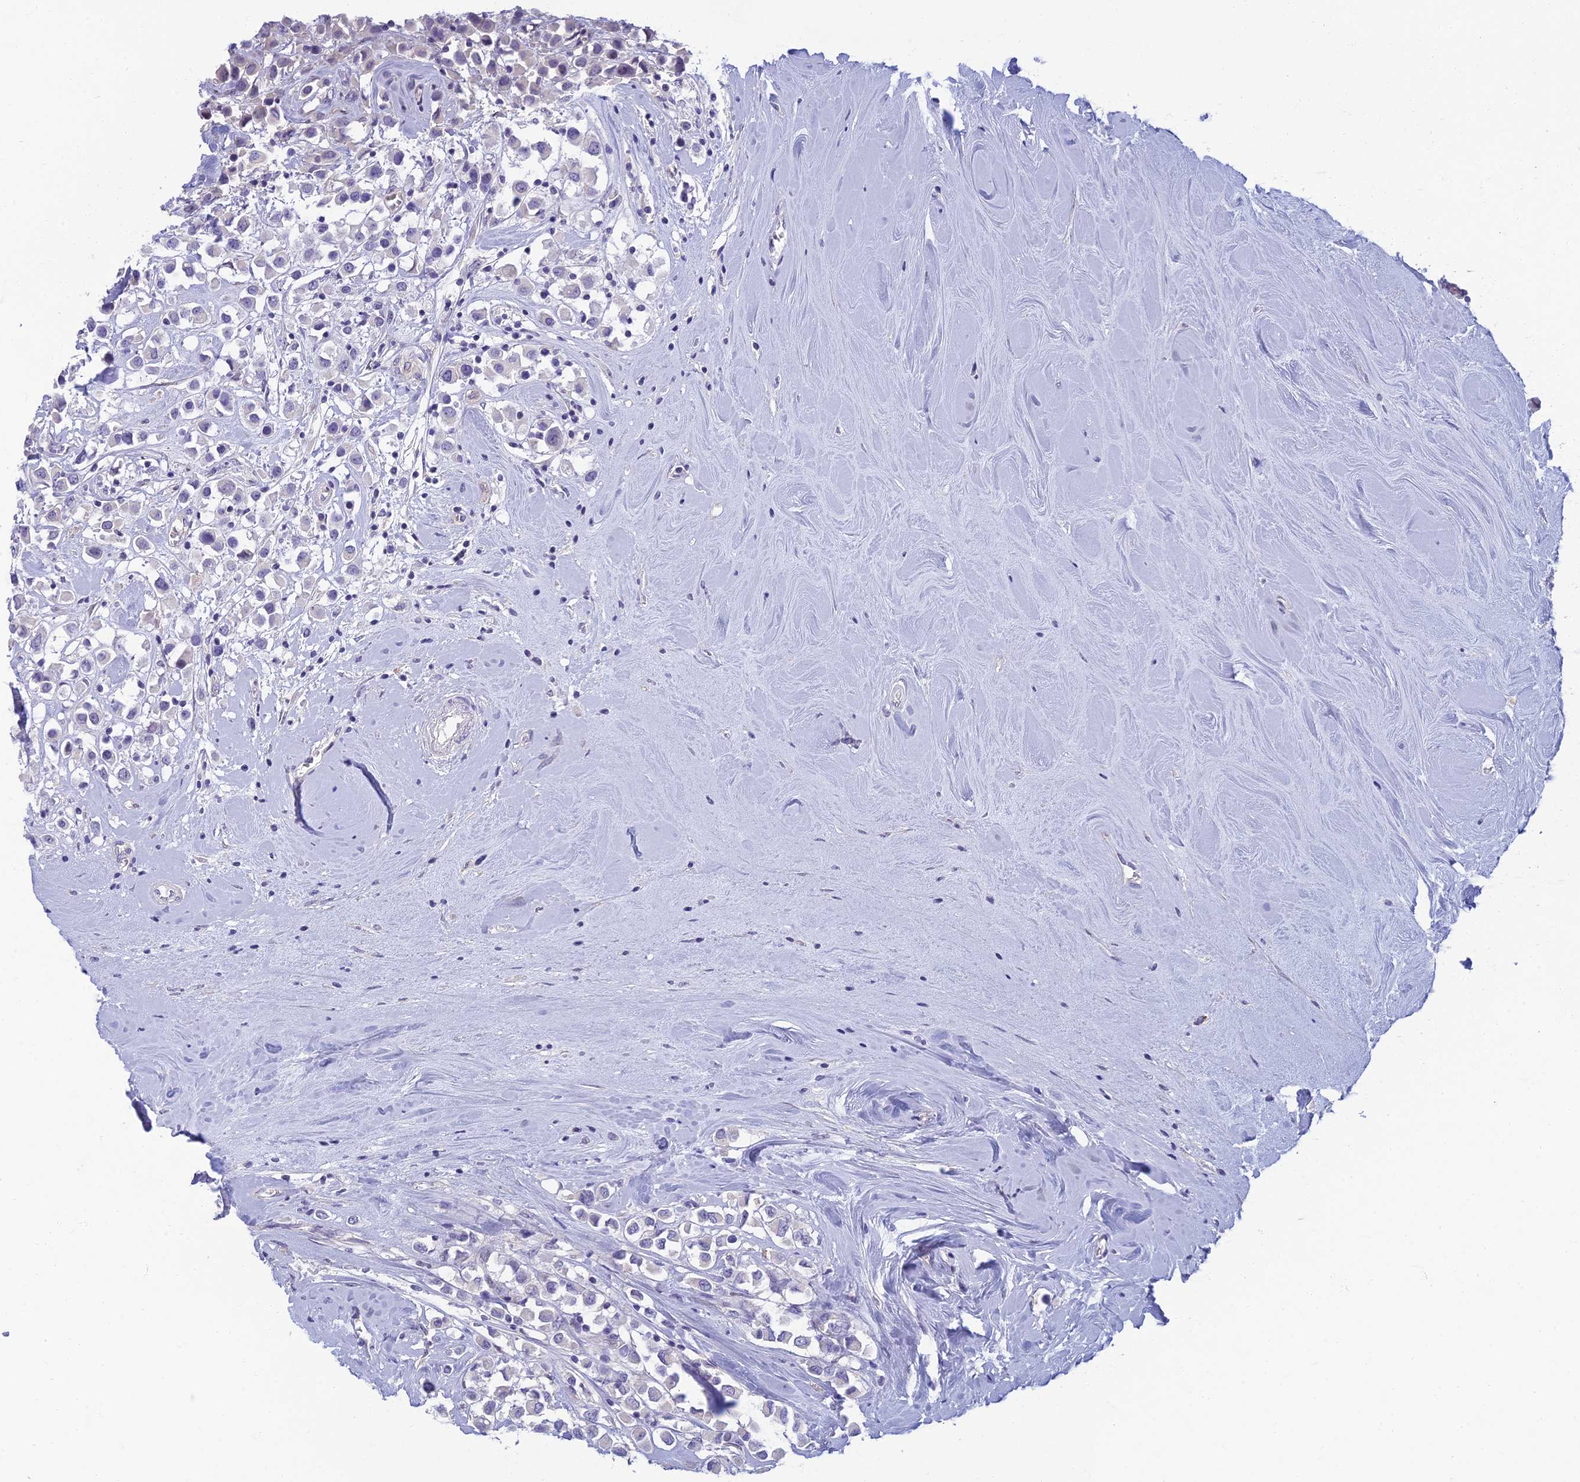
{"staining": {"intensity": "negative", "quantity": "none", "location": "none"}, "tissue": "breast cancer", "cell_type": "Tumor cells", "image_type": "cancer", "snomed": [{"axis": "morphology", "description": "Duct carcinoma"}, {"axis": "topography", "description": "Breast"}], "caption": "Immunohistochemistry of human breast cancer exhibits no positivity in tumor cells.", "gene": "NEURL1", "patient": {"sex": "female", "age": 61}}